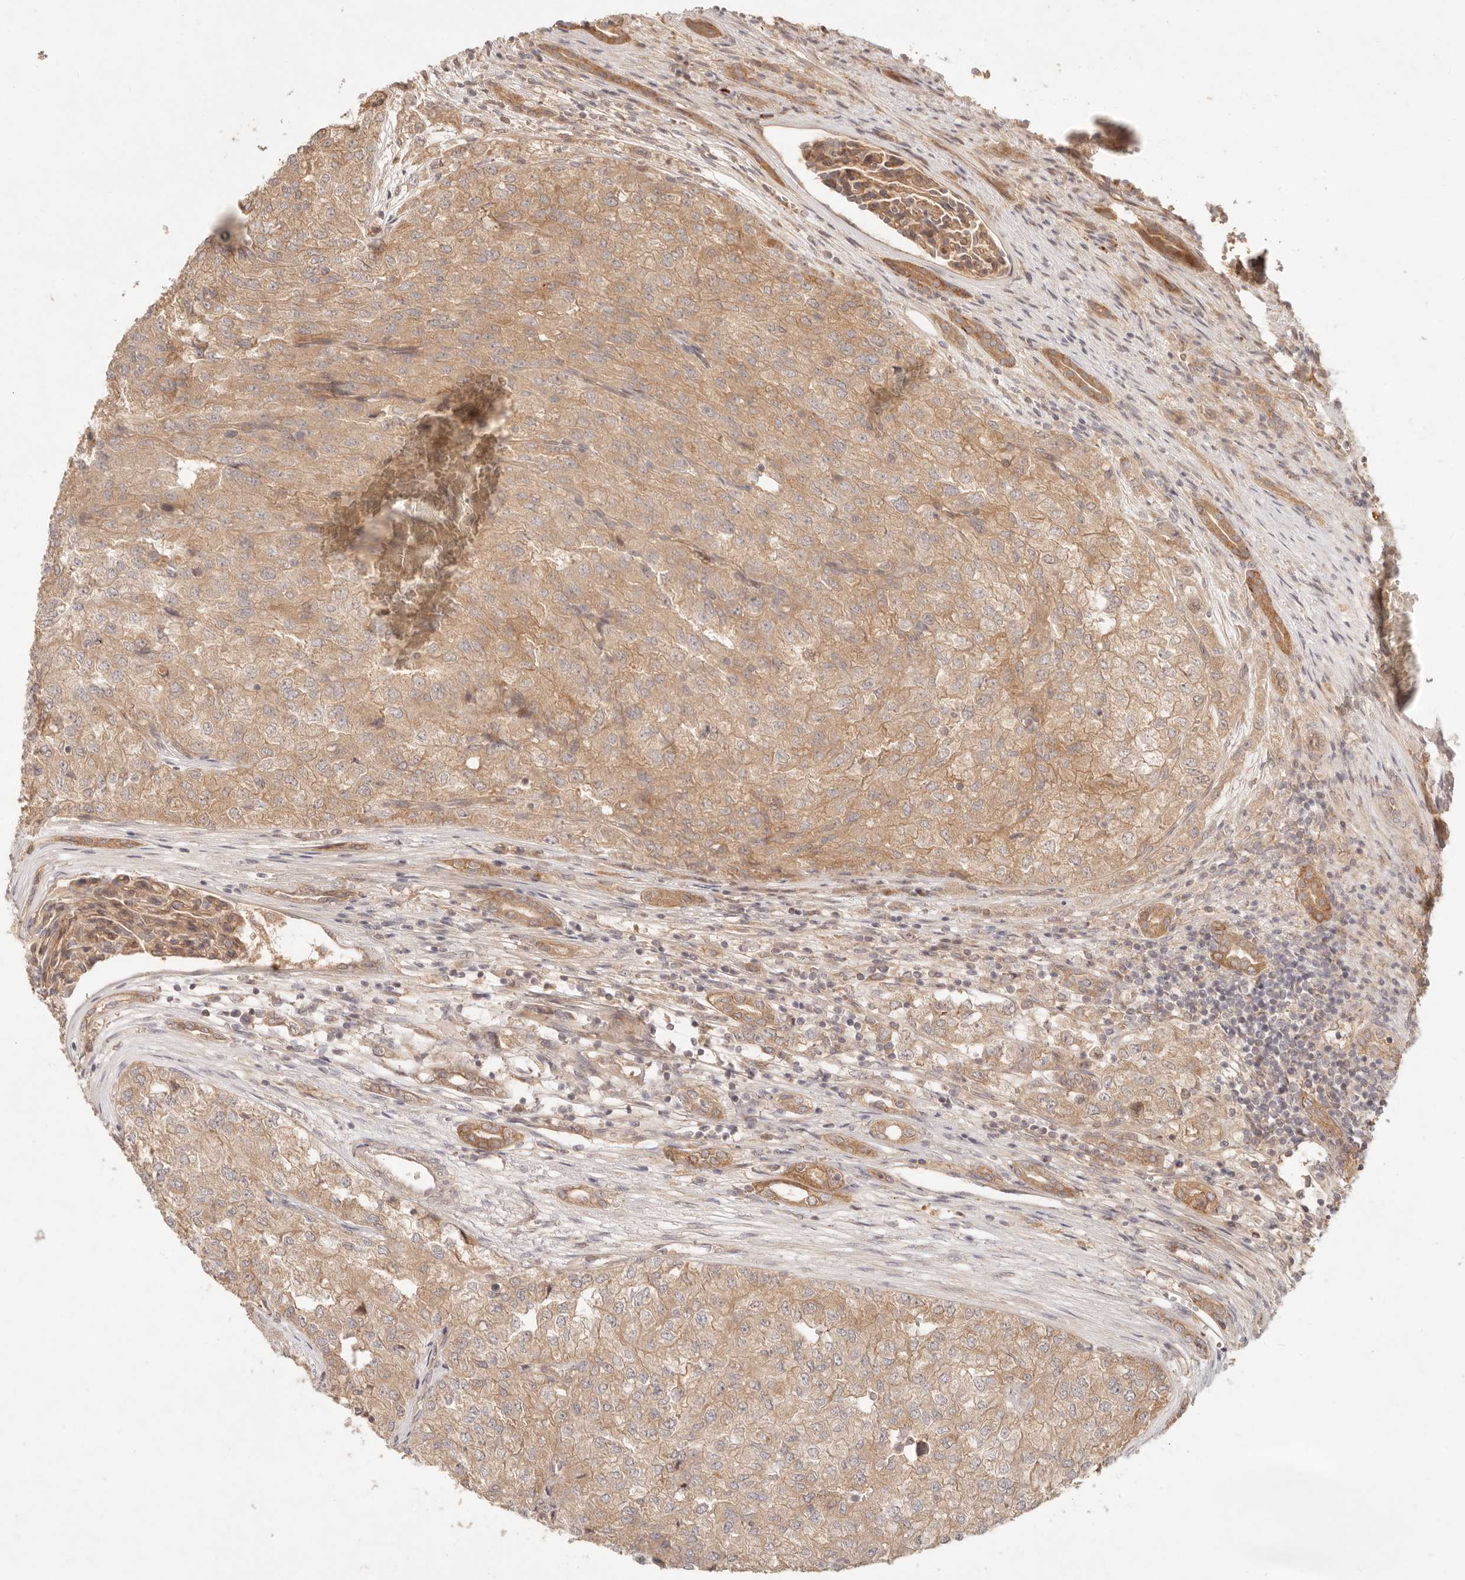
{"staining": {"intensity": "weak", "quantity": ">75%", "location": "cytoplasmic/membranous"}, "tissue": "renal cancer", "cell_type": "Tumor cells", "image_type": "cancer", "snomed": [{"axis": "morphology", "description": "Adenocarcinoma, NOS"}, {"axis": "topography", "description": "Kidney"}], "caption": "Protein positivity by immunohistochemistry displays weak cytoplasmic/membranous staining in approximately >75% of tumor cells in adenocarcinoma (renal).", "gene": "PPP1R3B", "patient": {"sex": "female", "age": 54}}